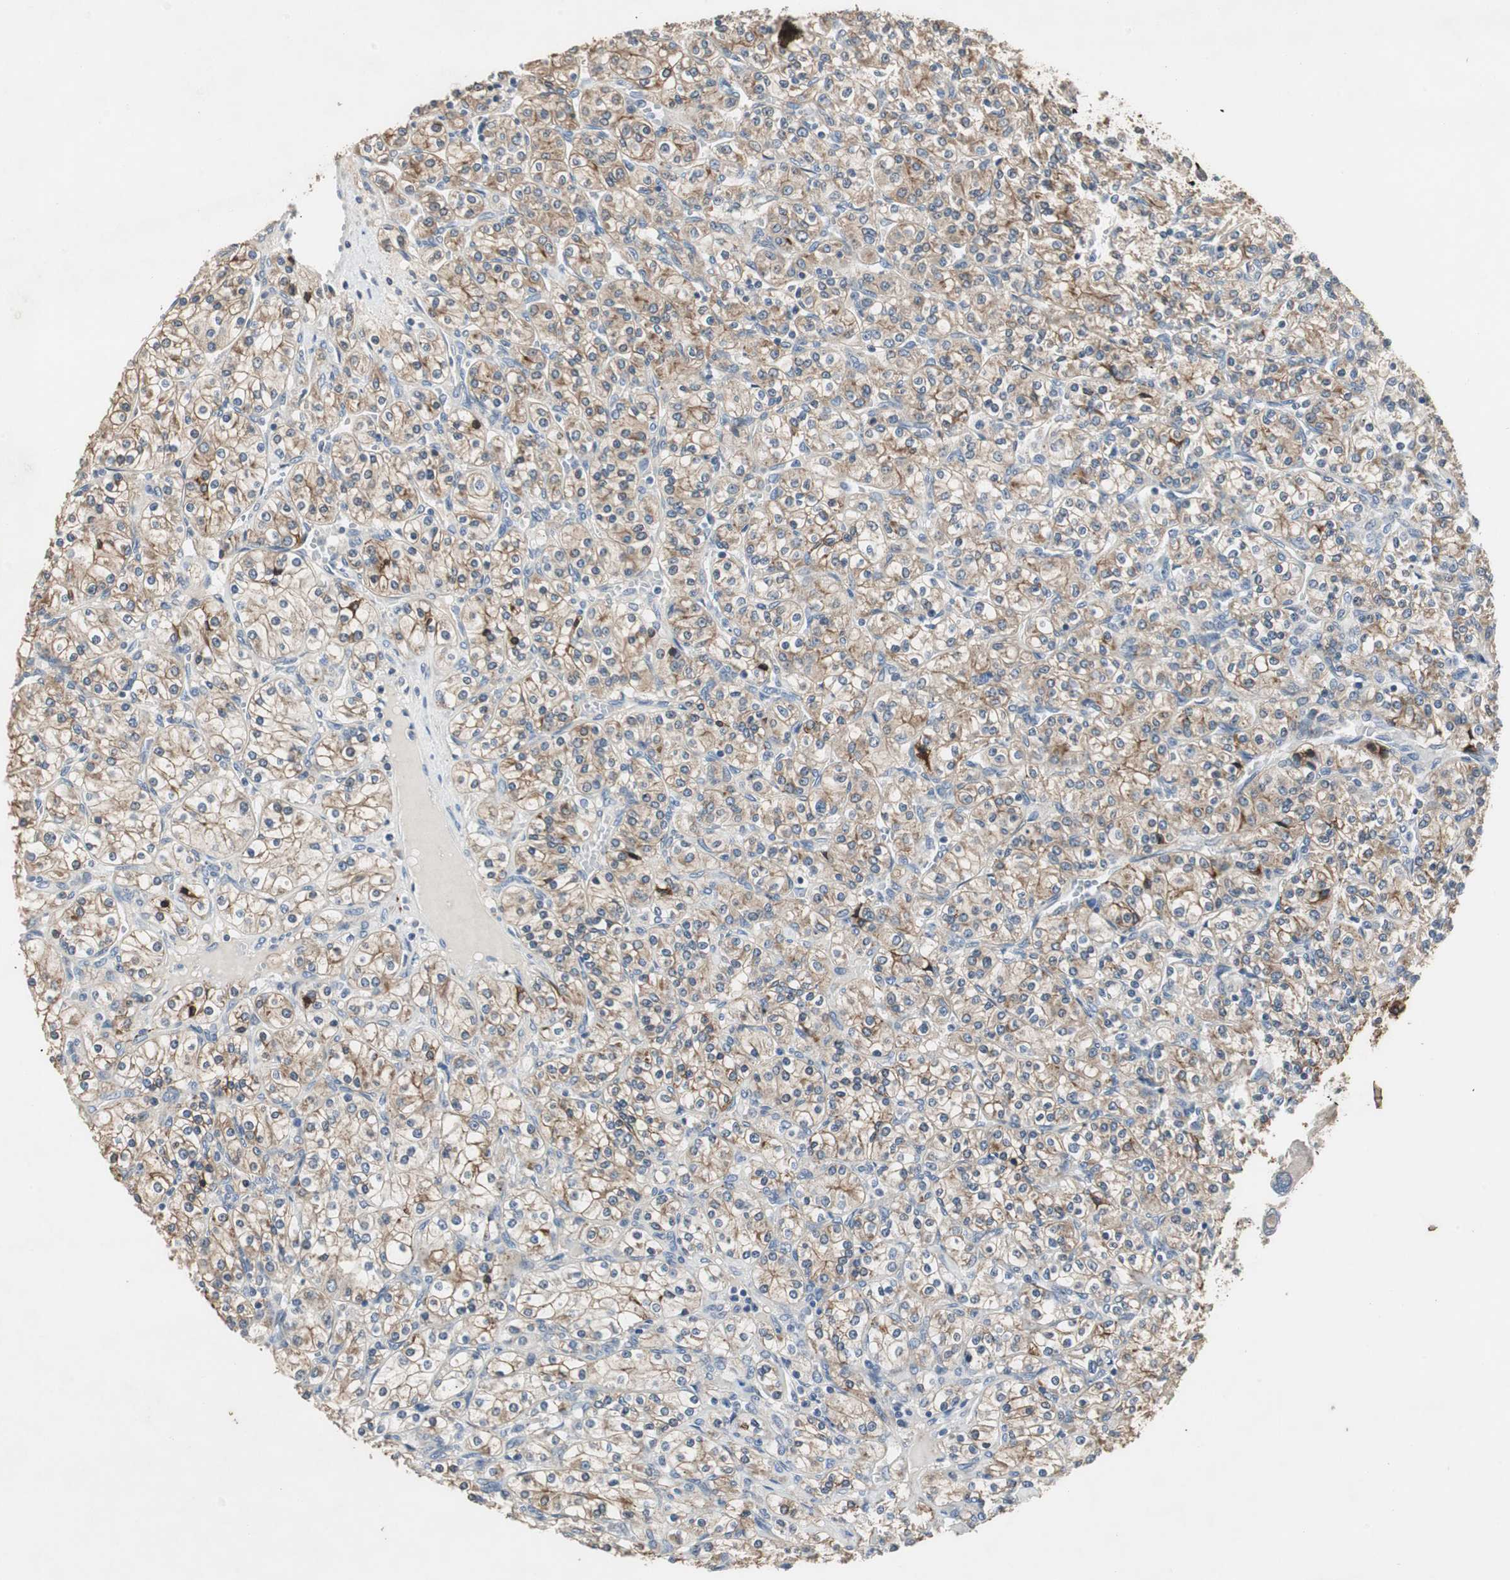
{"staining": {"intensity": "moderate", "quantity": ">75%", "location": "cytoplasmic/membranous"}, "tissue": "renal cancer", "cell_type": "Tumor cells", "image_type": "cancer", "snomed": [{"axis": "morphology", "description": "Adenocarcinoma, NOS"}, {"axis": "topography", "description": "Kidney"}], "caption": "Renal cancer stained with a brown dye shows moderate cytoplasmic/membranous positive expression in approximately >75% of tumor cells.", "gene": "PTPRN2", "patient": {"sex": "male", "age": 77}}